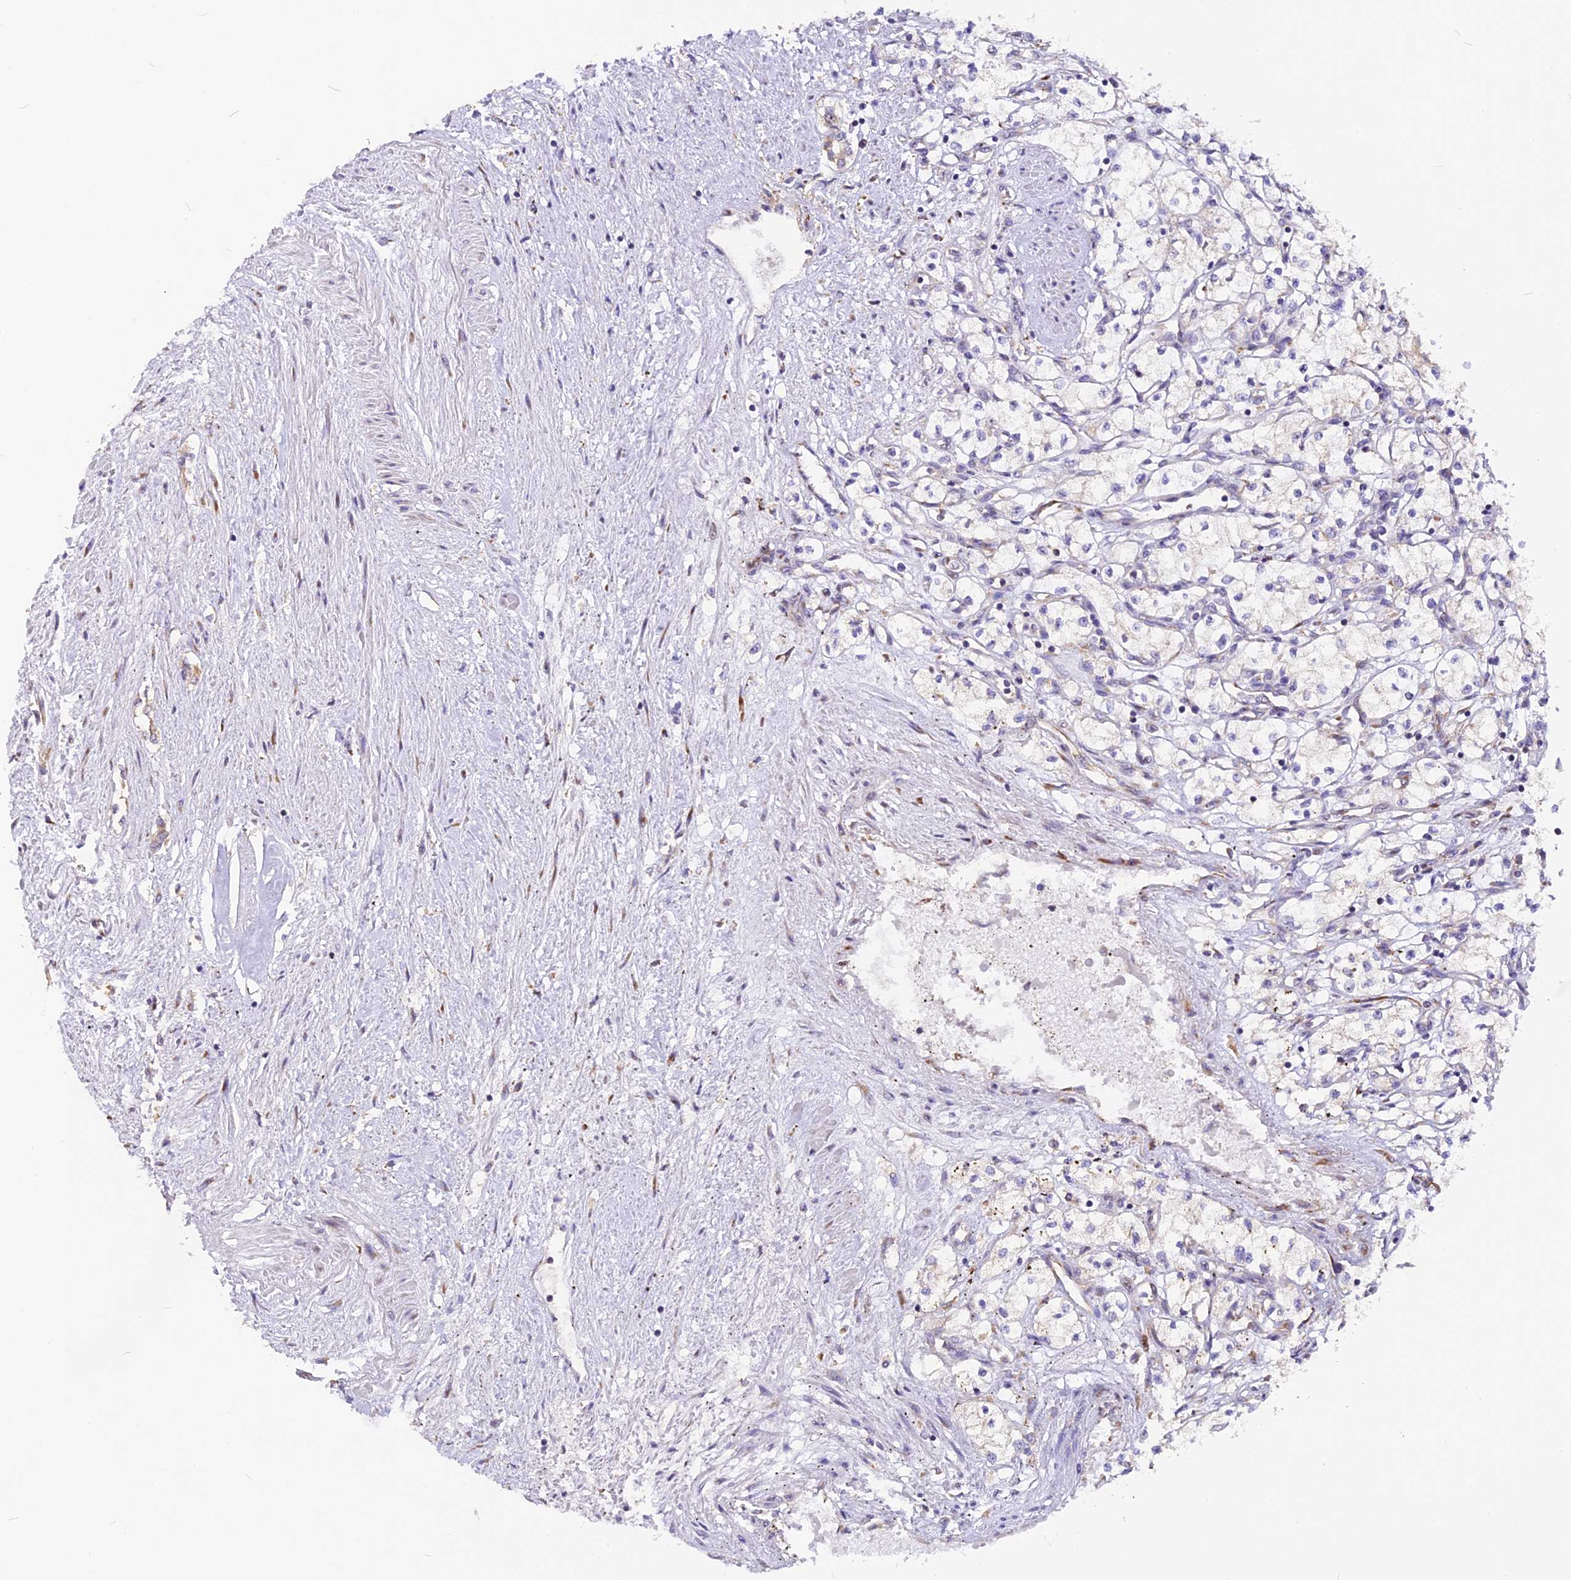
{"staining": {"intensity": "negative", "quantity": "none", "location": "none"}, "tissue": "renal cancer", "cell_type": "Tumor cells", "image_type": "cancer", "snomed": [{"axis": "morphology", "description": "Adenocarcinoma, NOS"}, {"axis": "topography", "description": "Kidney"}], "caption": "Human renal cancer (adenocarcinoma) stained for a protein using IHC shows no expression in tumor cells.", "gene": "GNPTAB", "patient": {"sex": "male", "age": 59}}